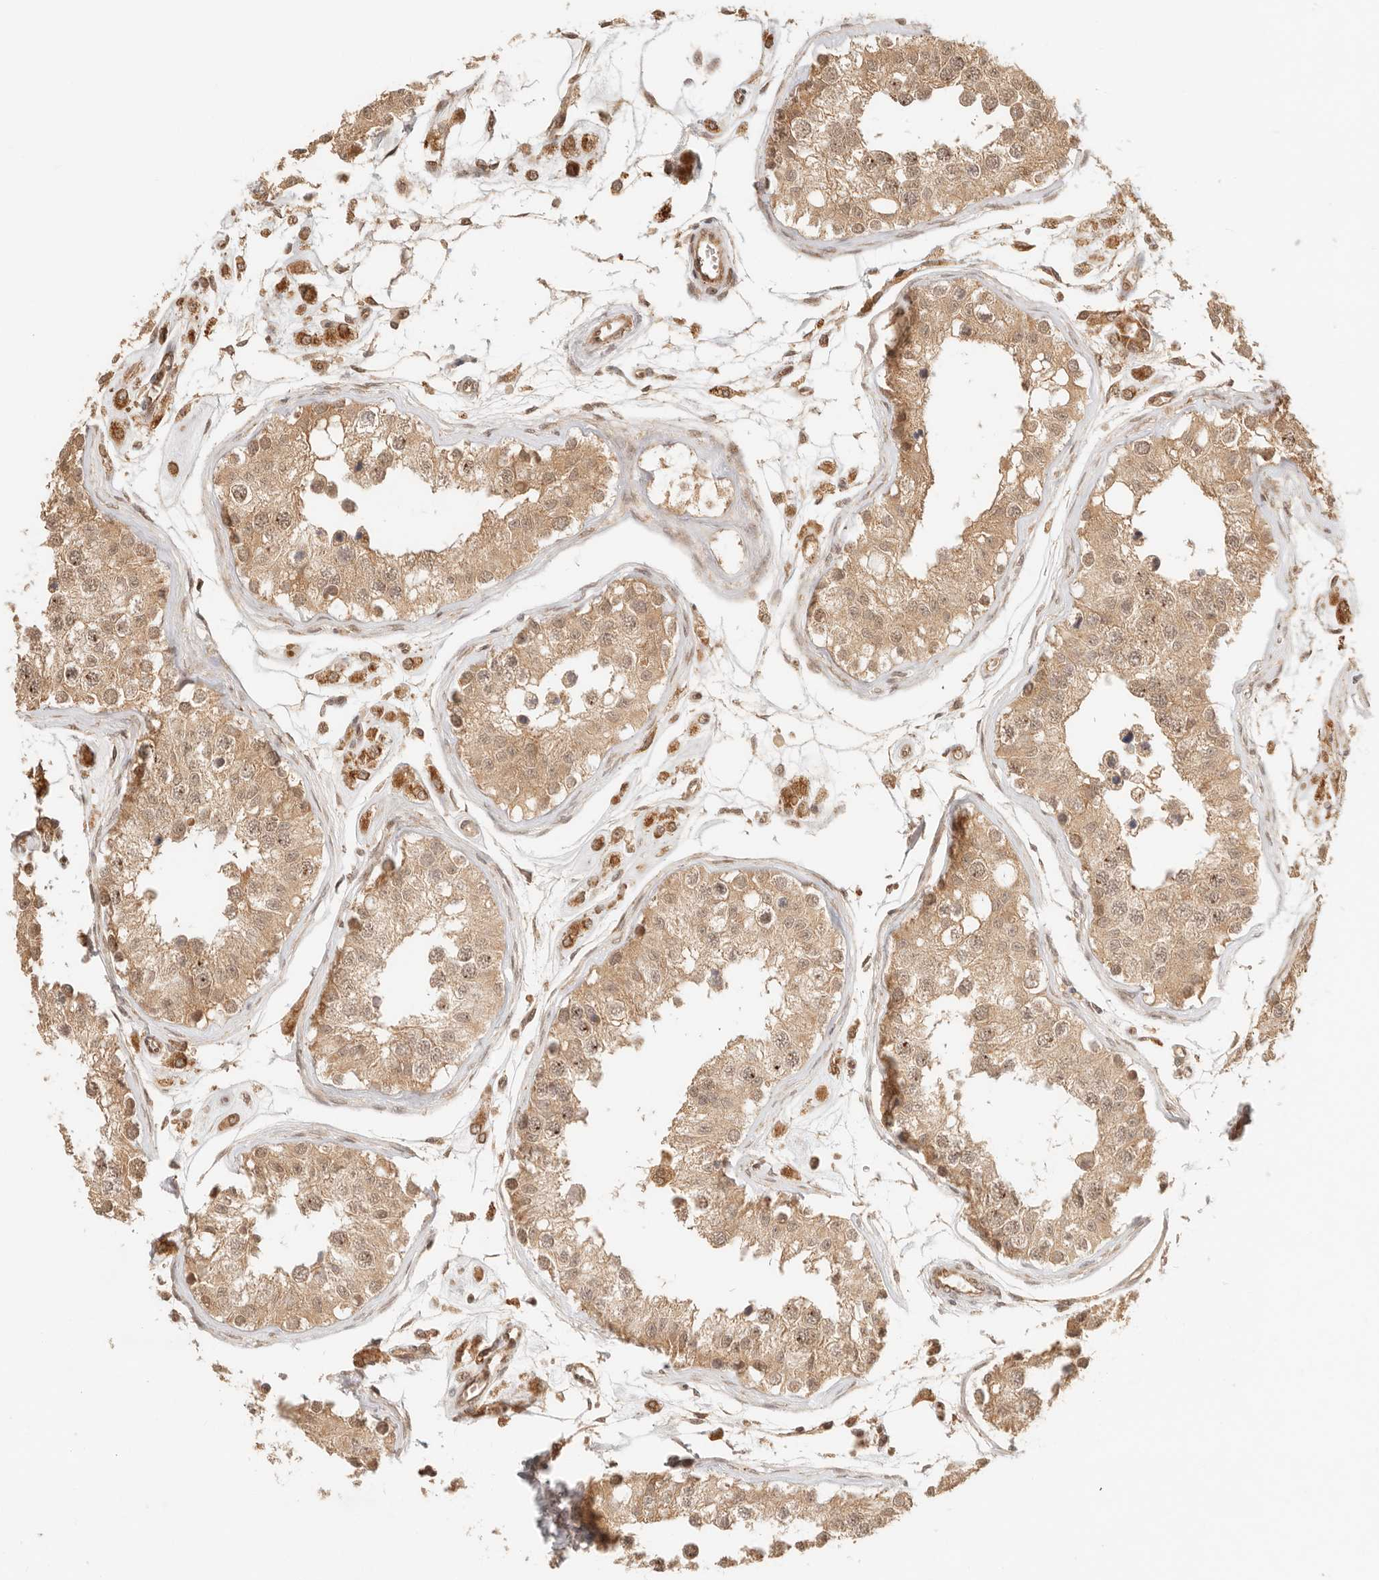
{"staining": {"intensity": "moderate", "quantity": ">75%", "location": "cytoplasmic/membranous,nuclear"}, "tissue": "testis", "cell_type": "Cells in seminiferous ducts", "image_type": "normal", "snomed": [{"axis": "morphology", "description": "Normal tissue, NOS"}, {"axis": "morphology", "description": "Adenocarcinoma, metastatic, NOS"}, {"axis": "topography", "description": "Testis"}], "caption": "Human testis stained with a protein marker exhibits moderate staining in cells in seminiferous ducts.", "gene": "BAALC", "patient": {"sex": "male", "age": 26}}